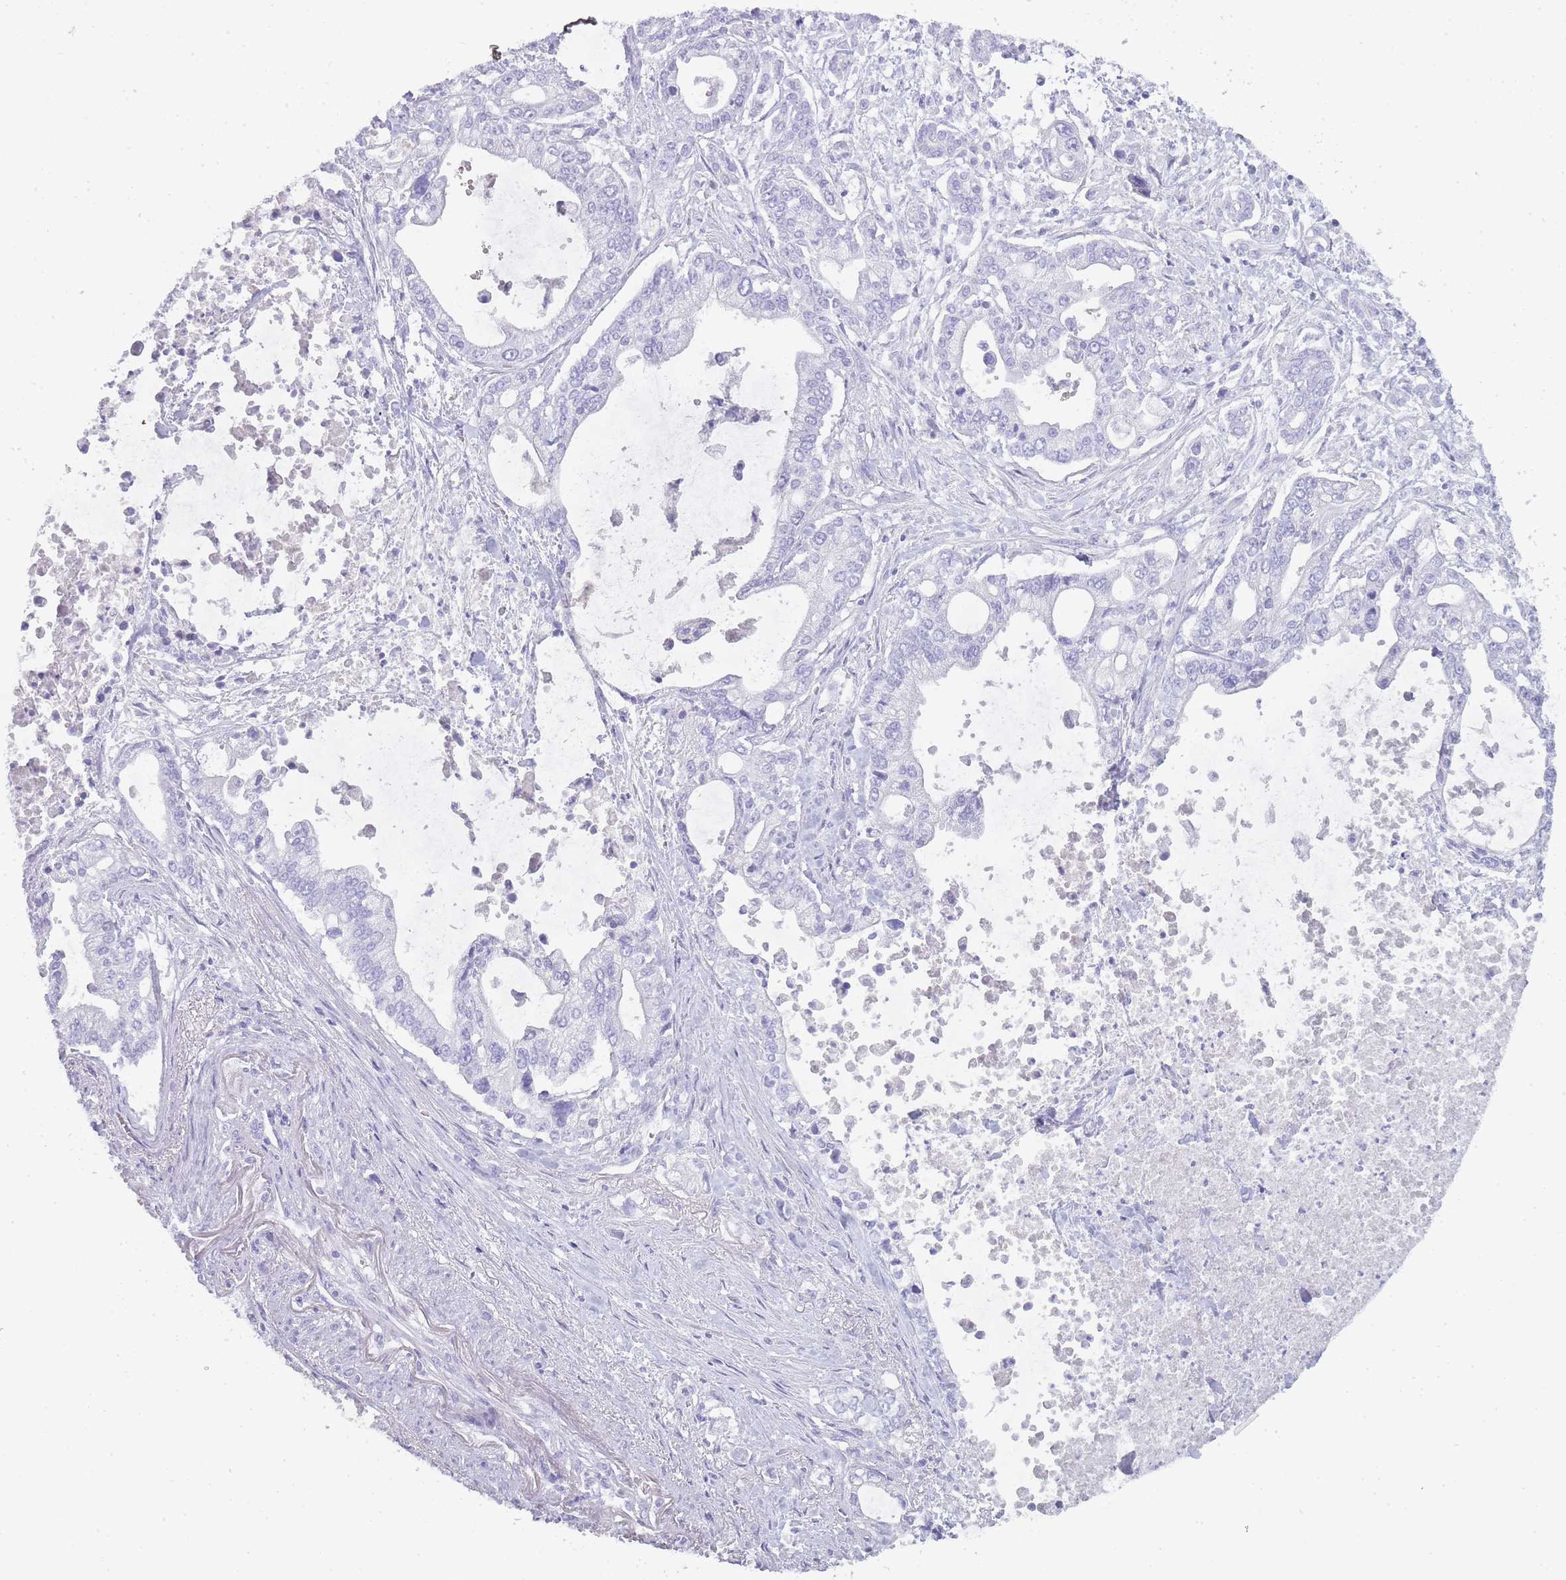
{"staining": {"intensity": "negative", "quantity": "none", "location": "none"}, "tissue": "pancreatic cancer", "cell_type": "Tumor cells", "image_type": "cancer", "snomed": [{"axis": "morphology", "description": "Adenocarcinoma, NOS"}, {"axis": "topography", "description": "Pancreas"}], "caption": "Tumor cells show no significant protein staining in pancreatic cancer.", "gene": "TCP11", "patient": {"sex": "male", "age": 69}}